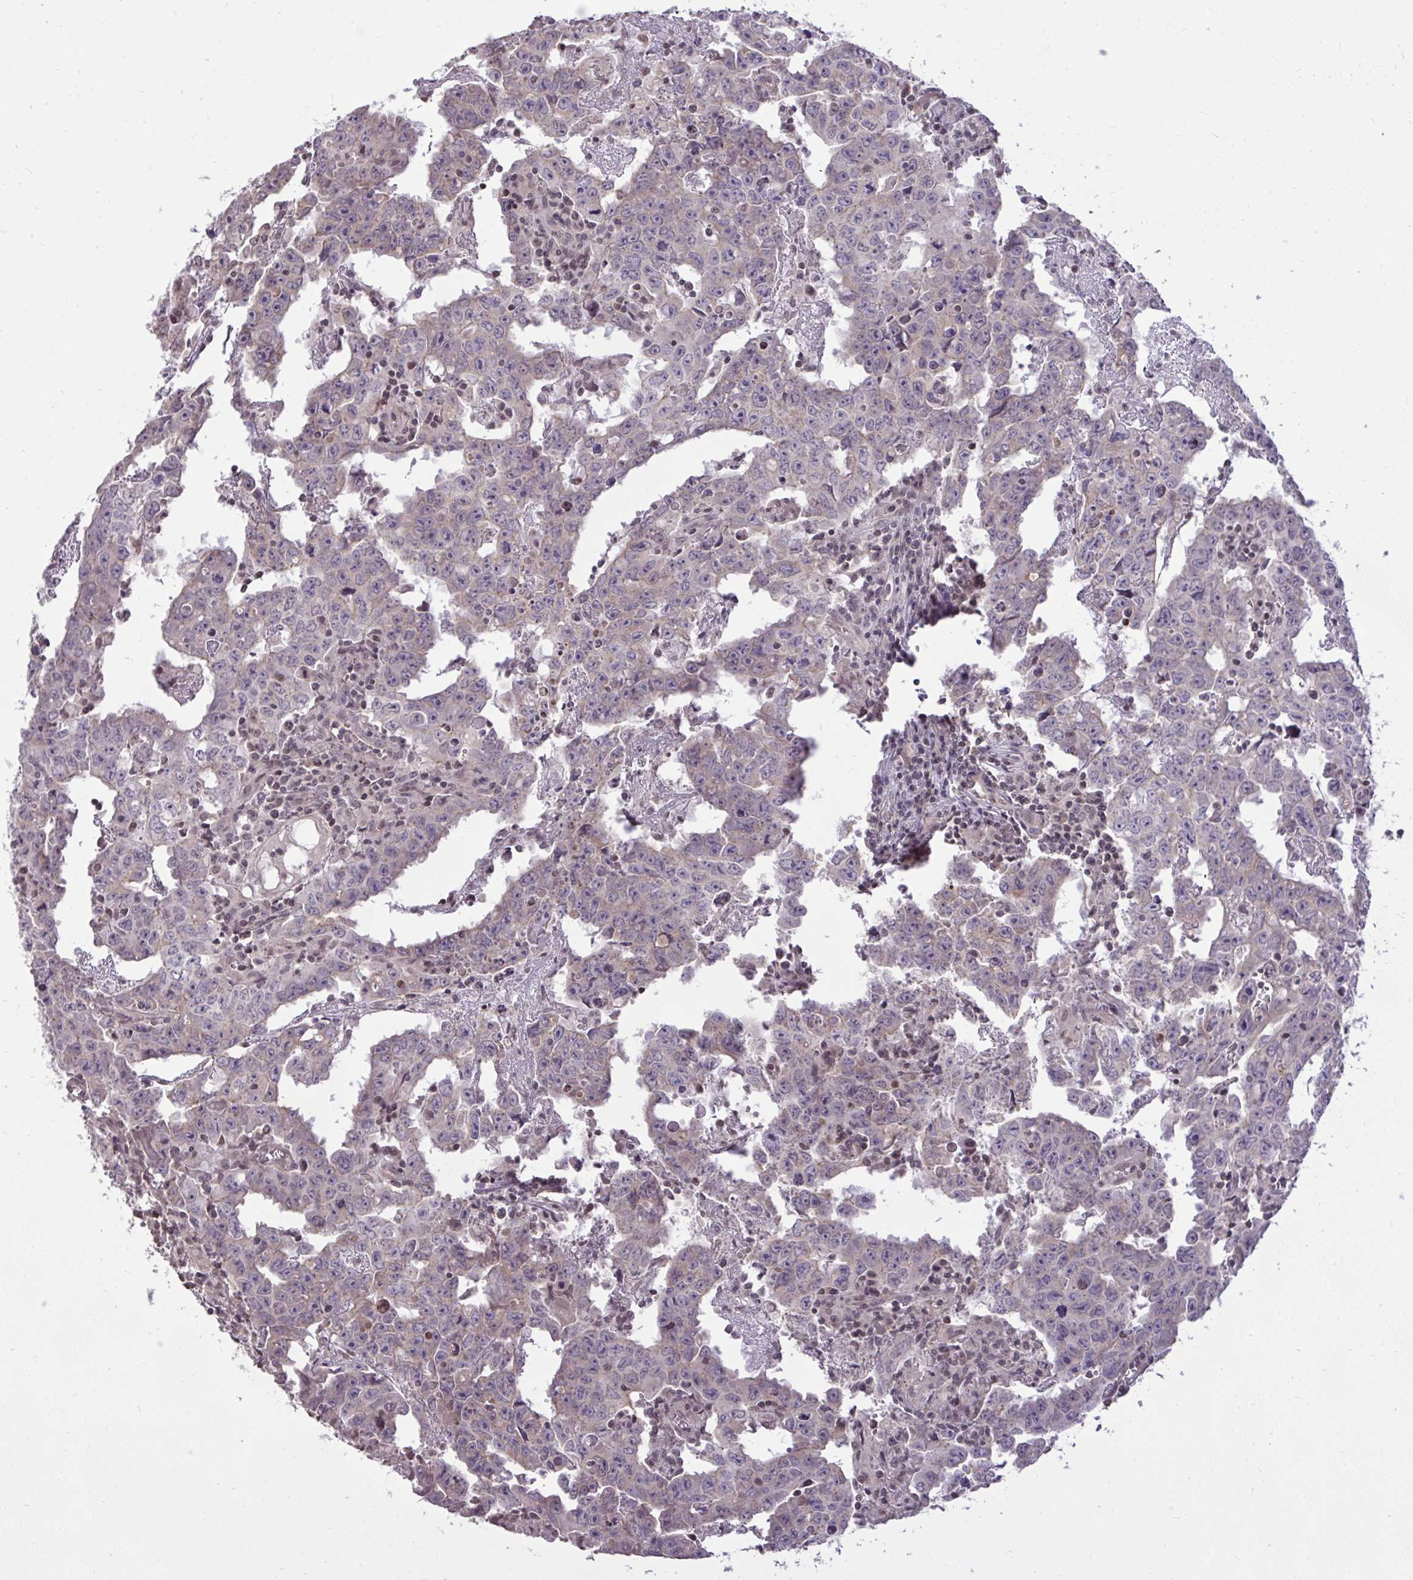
{"staining": {"intensity": "weak", "quantity": "<25%", "location": "cytoplasmic/membranous"}, "tissue": "testis cancer", "cell_type": "Tumor cells", "image_type": "cancer", "snomed": [{"axis": "morphology", "description": "Carcinoma, Embryonal, NOS"}, {"axis": "topography", "description": "Testis"}], "caption": "High power microscopy photomicrograph of an IHC histopathology image of embryonal carcinoma (testis), revealing no significant expression in tumor cells. Brightfield microscopy of immunohistochemistry stained with DAB (3,3'-diaminobenzidine) (brown) and hematoxylin (blue), captured at high magnification.", "gene": "CYP20A1", "patient": {"sex": "male", "age": 22}}